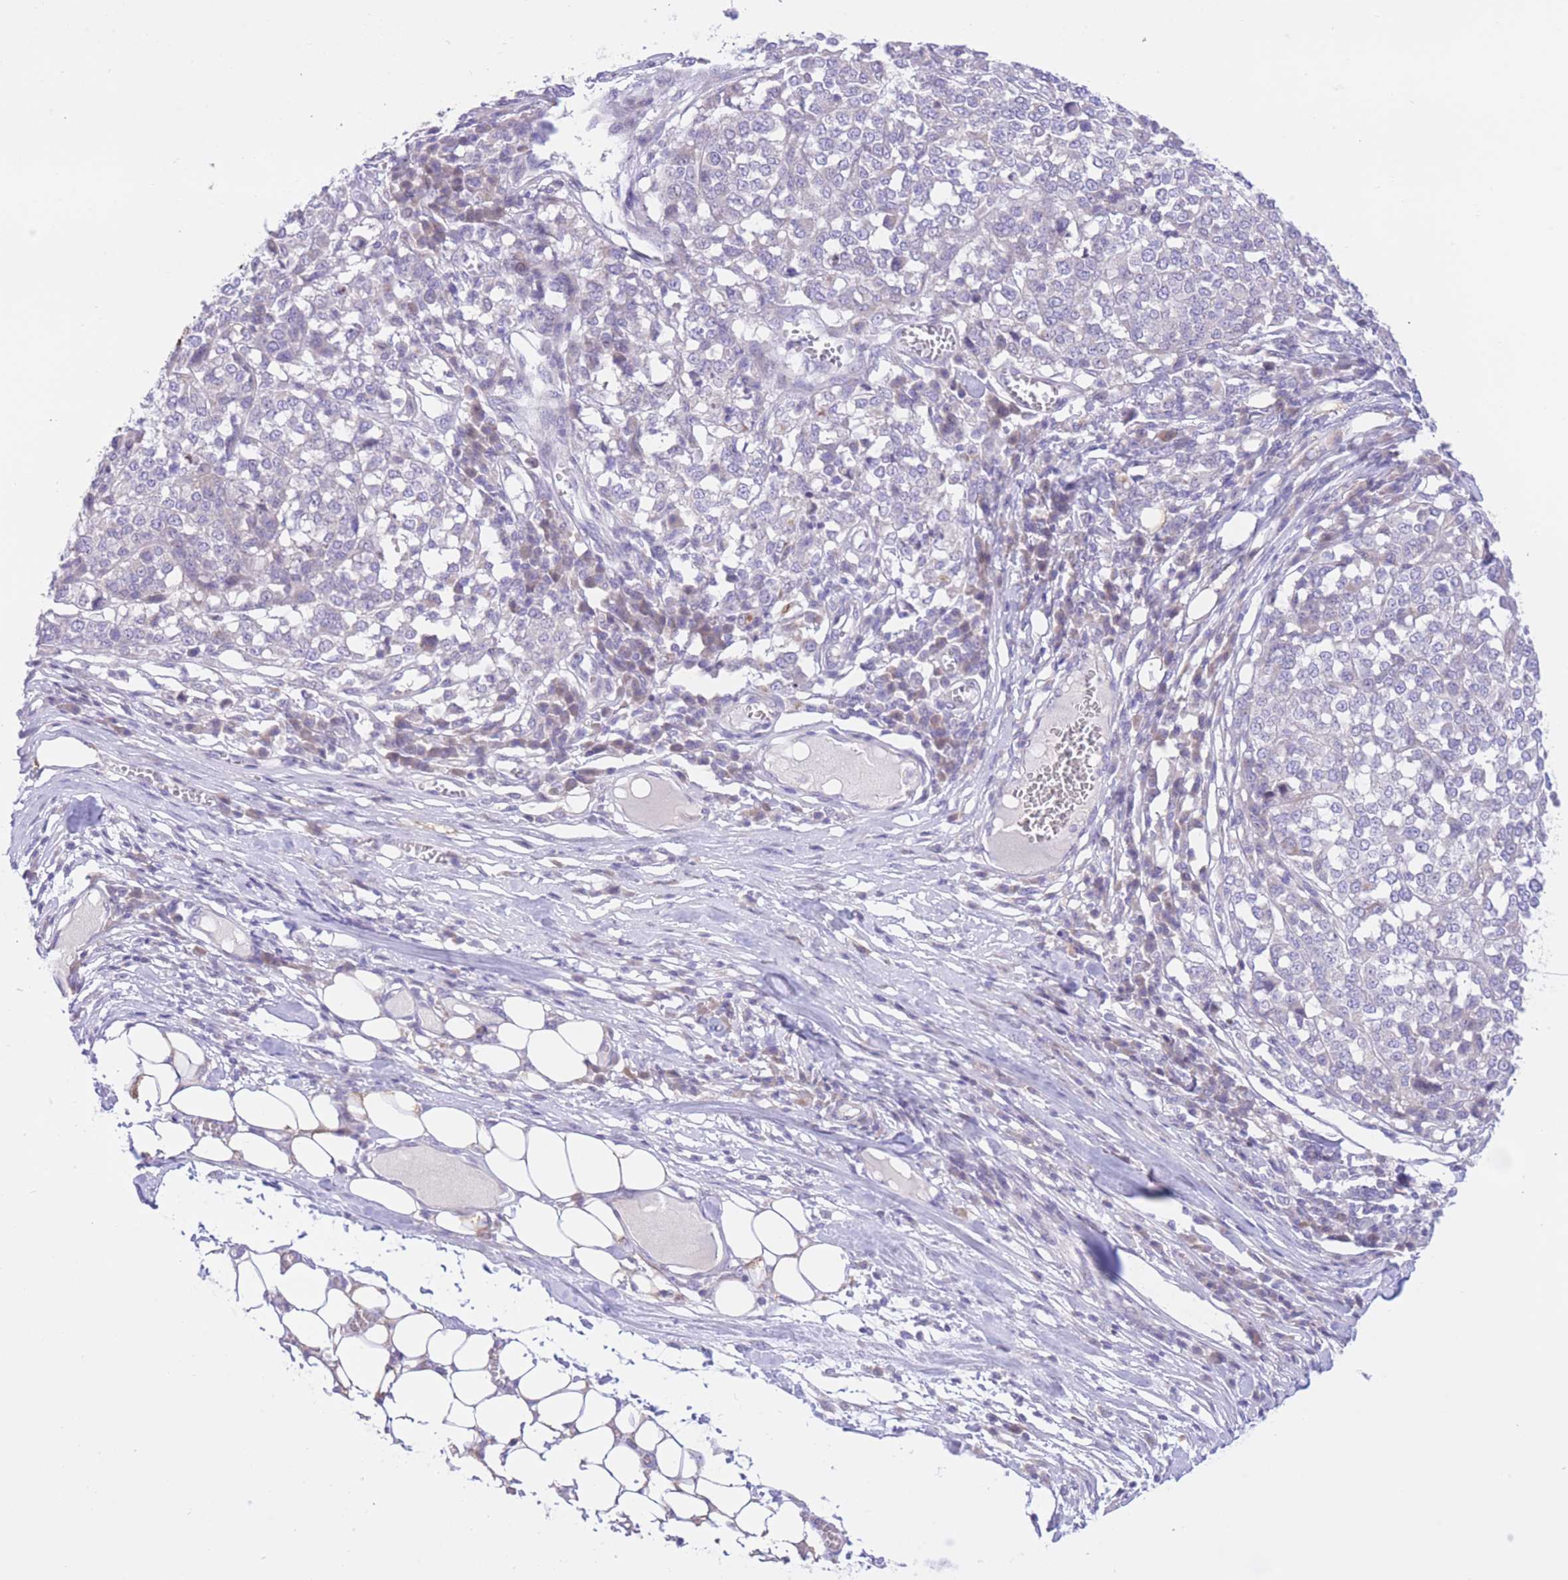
{"staining": {"intensity": "negative", "quantity": "none", "location": "none"}, "tissue": "melanoma", "cell_type": "Tumor cells", "image_type": "cancer", "snomed": [{"axis": "morphology", "description": "Malignant melanoma, Metastatic site"}, {"axis": "topography", "description": "Lymph node"}], "caption": "This is an IHC image of human malignant melanoma (metastatic site). There is no positivity in tumor cells.", "gene": "RPL39L", "patient": {"sex": "male", "age": 44}}